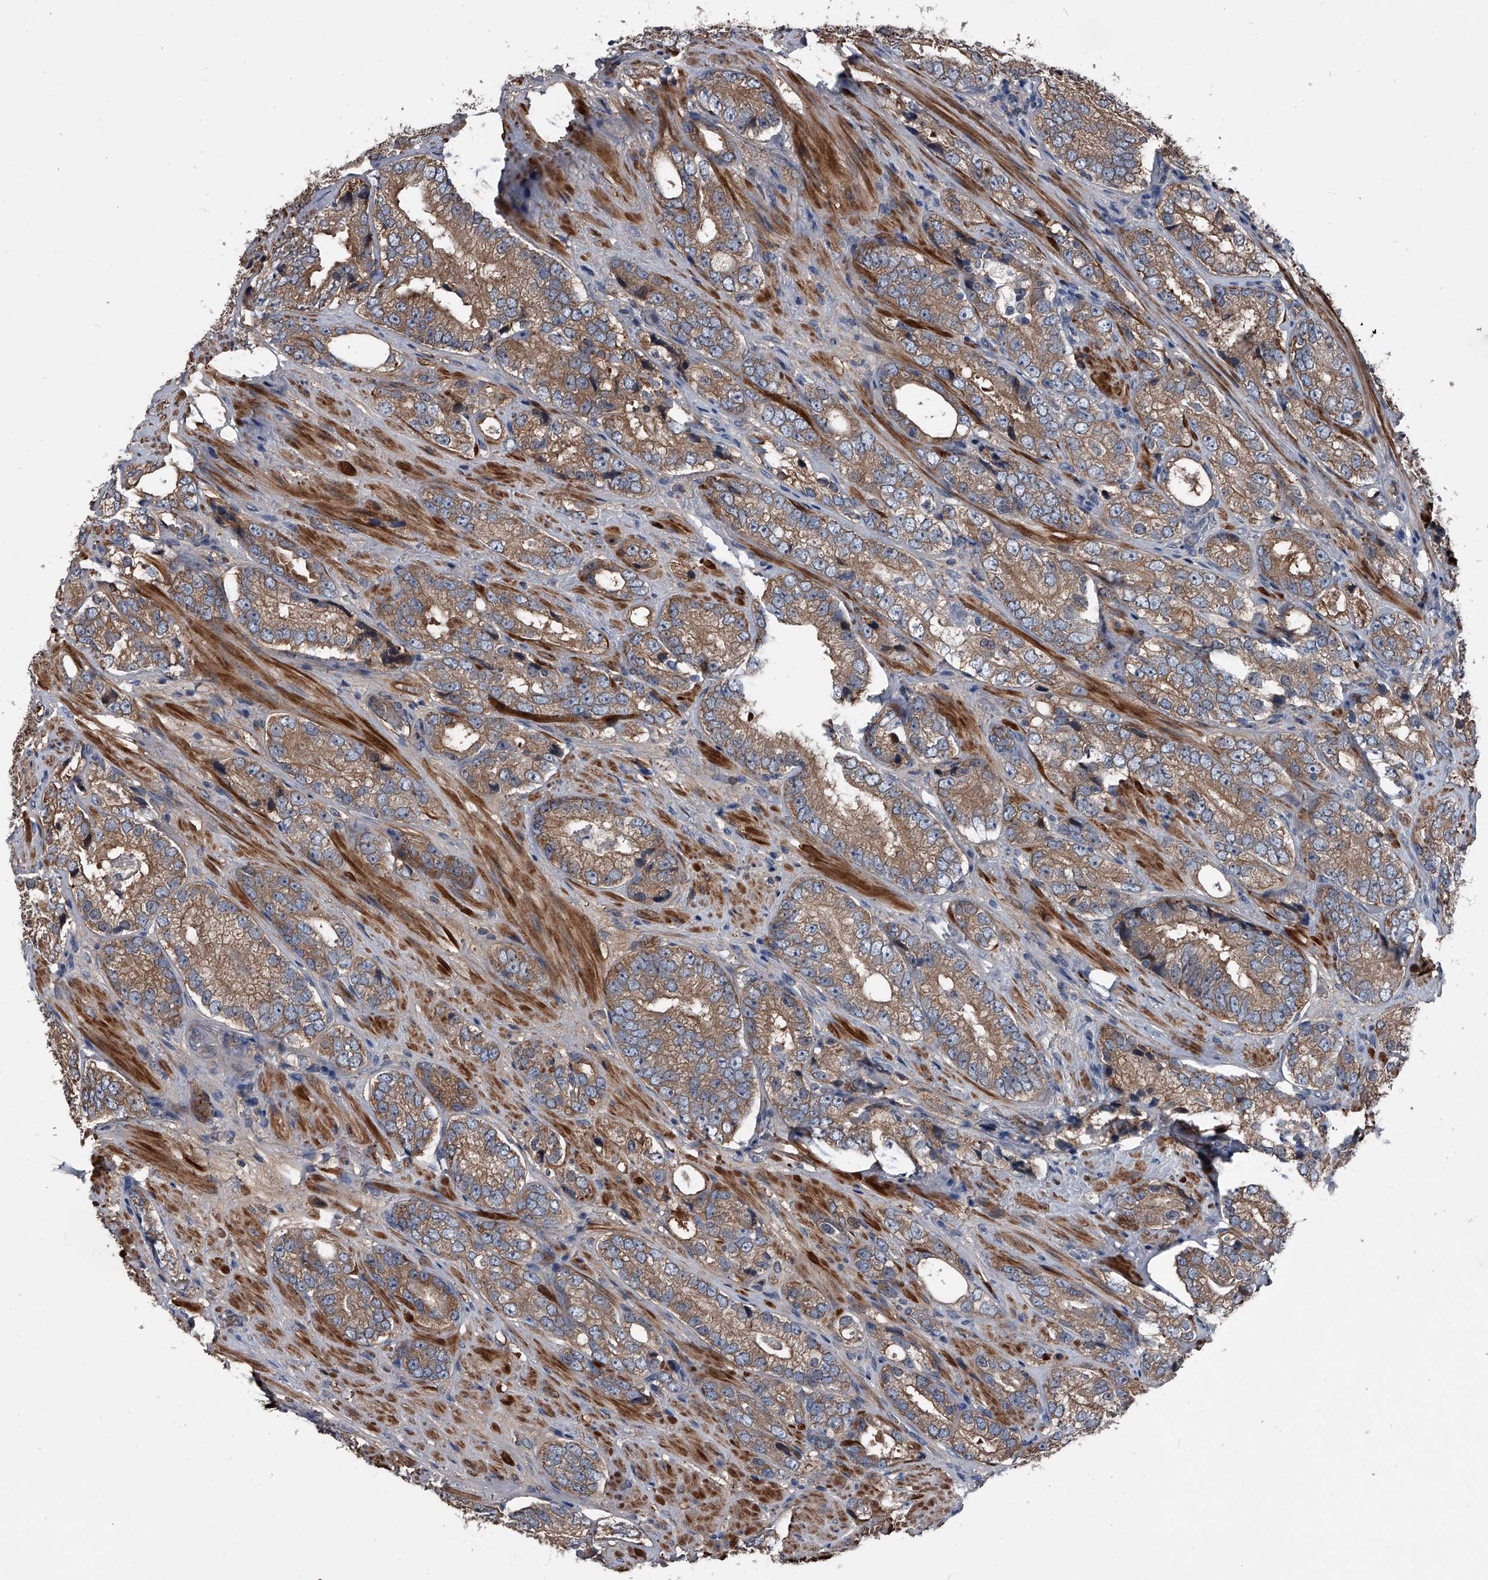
{"staining": {"intensity": "moderate", "quantity": ">75%", "location": "cytoplasmic/membranous"}, "tissue": "prostate cancer", "cell_type": "Tumor cells", "image_type": "cancer", "snomed": [{"axis": "morphology", "description": "Adenocarcinoma, High grade"}, {"axis": "topography", "description": "Prostate"}], "caption": "Immunohistochemistry photomicrograph of prostate adenocarcinoma (high-grade) stained for a protein (brown), which exhibits medium levels of moderate cytoplasmic/membranous positivity in about >75% of tumor cells.", "gene": "KIF13A", "patient": {"sex": "male", "age": 56}}